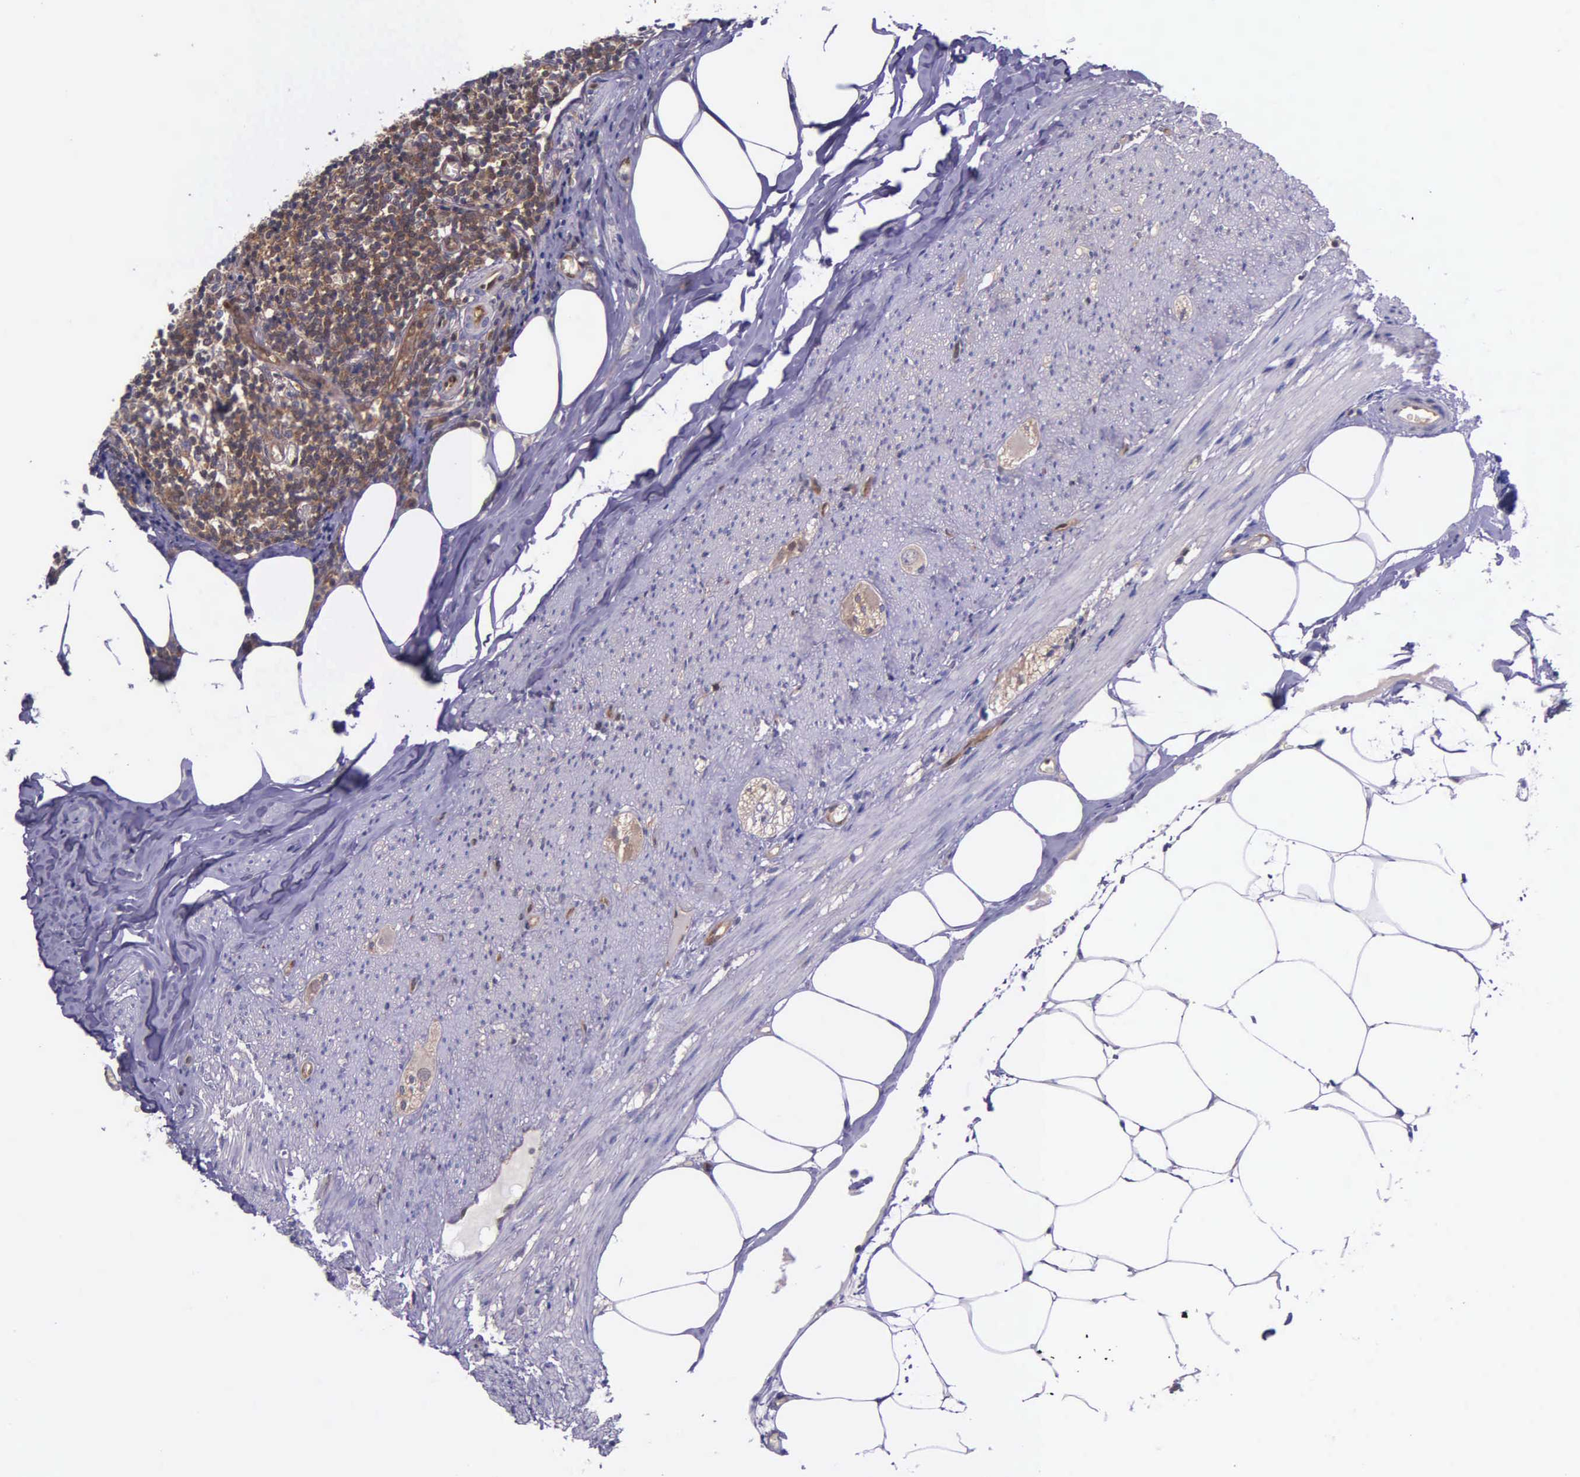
{"staining": {"intensity": "weak", "quantity": ">75%", "location": "cytoplasmic/membranous"}, "tissue": "appendix", "cell_type": "Glandular cells", "image_type": "normal", "snomed": [{"axis": "morphology", "description": "Normal tissue, NOS"}, {"axis": "topography", "description": "Appendix"}], "caption": "IHC staining of normal appendix, which displays low levels of weak cytoplasmic/membranous positivity in approximately >75% of glandular cells indicating weak cytoplasmic/membranous protein expression. The staining was performed using DAB (3,3'-diaminobenzidine) (brown) for protein detection and nuclei were counterstained in hematoxylin (blue).", "gene": "GMPR2", "patient": {"sex": "female", "age": 36}}